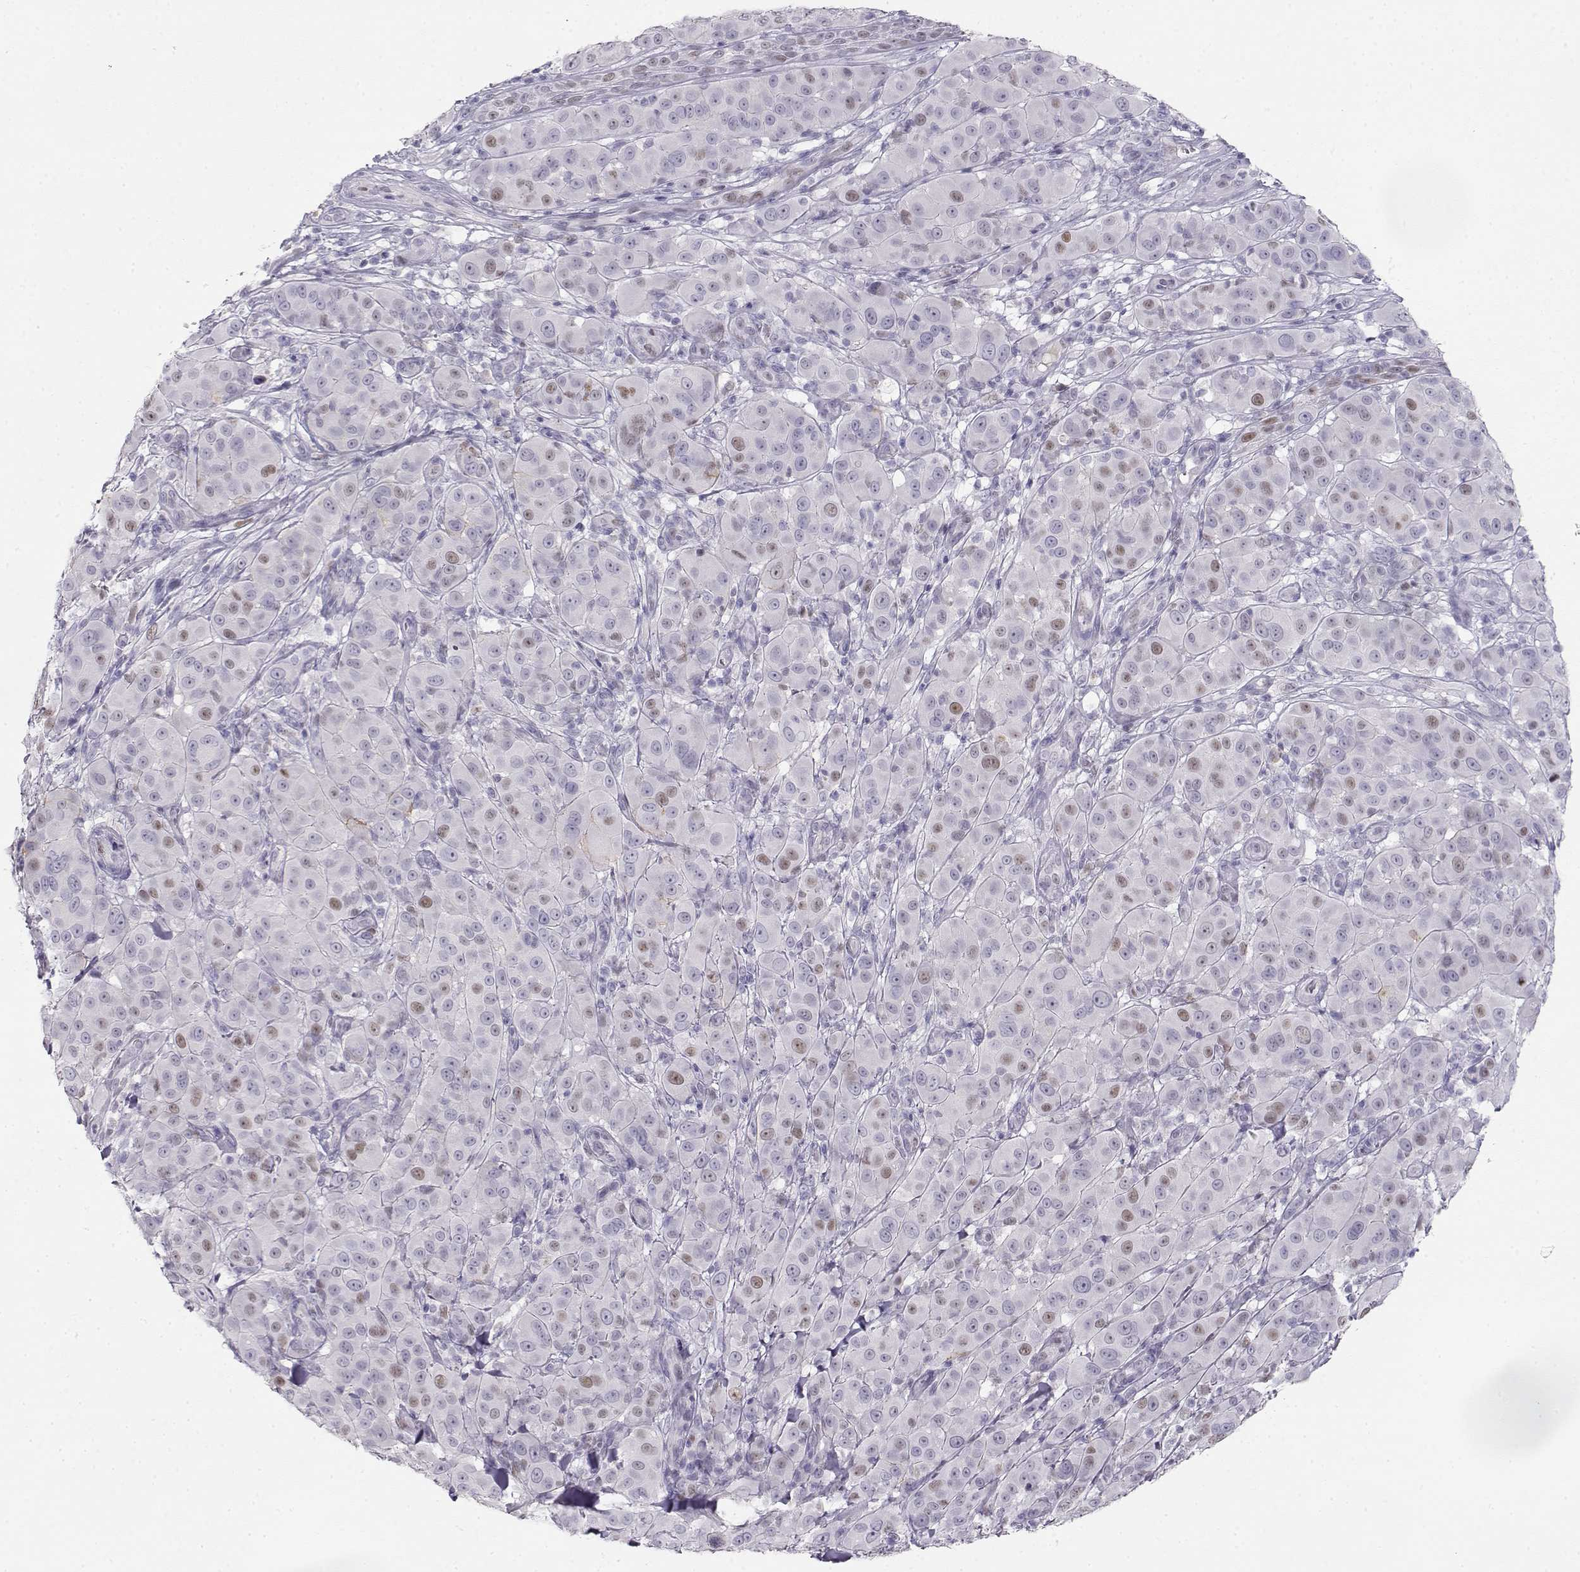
{"staining": {"intensity": "weak", "quantity": "<25%", "location": "nuclear"}, "tissue": "melanoma", "cell_type": "Tumor cells", "image_type": "cancer", "snomed": [{"axis": "morphology", "description": "Malignant melanoma, NOS"}, {"axis": "topography", "description": "Skin"}], "caption": "Immunohistochemistry of human melanoma exhibits no expression in tumor cells. (DAB (3,3'-diaminobenzidine) immunohistochemistry visualized using brightfield microscopy, high magnification).", "gene": "OPN5", "patient": {"sex": "female", "age": 87}}